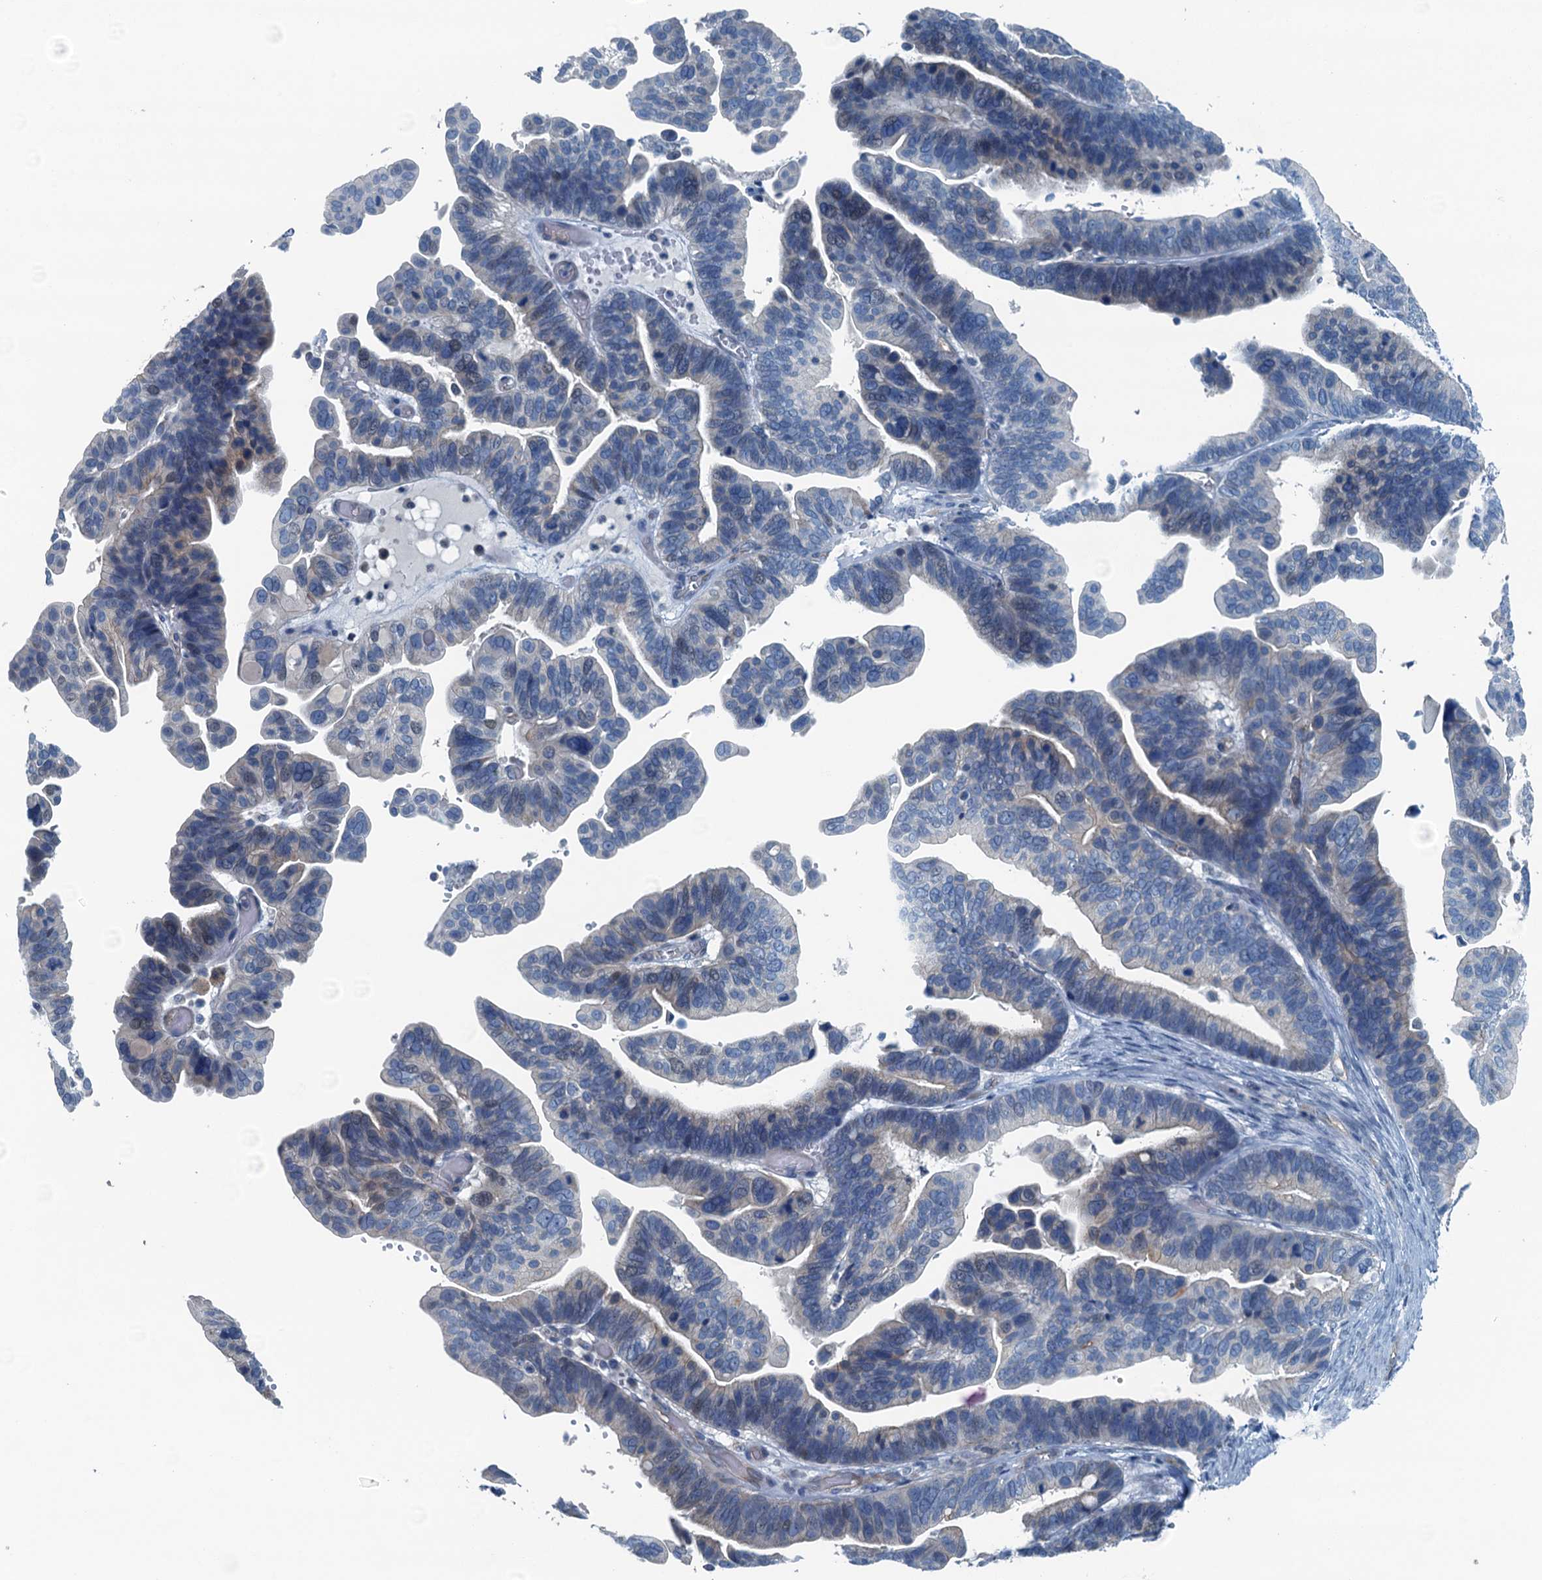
{"staining": {"intensity": "weak", "quantity": "25%-75%", "location": "cytoplasmic/membranous"}, "tissue": "ovarian cancer", "cell_type": "Tumor cells", "image_type": "cancer", "snomed": [{"axis": "morphology", "description": "Cystadenocarcinoma, serous, NOS"}, {"axis": "topography", "description": "Ovary"}], "caption": "Serous cystadenocarcinoma (ovarian) stained for a protein displays weak cytoplasmic/membranous positivity in tumor cells. The protein of interest is stained brown, and the nuclei are stained in blue (DAB IHC with brightfield microscopy, high magnification).", "gene": "GFOD2", "patient": {"sex": "female", "age": 56}}